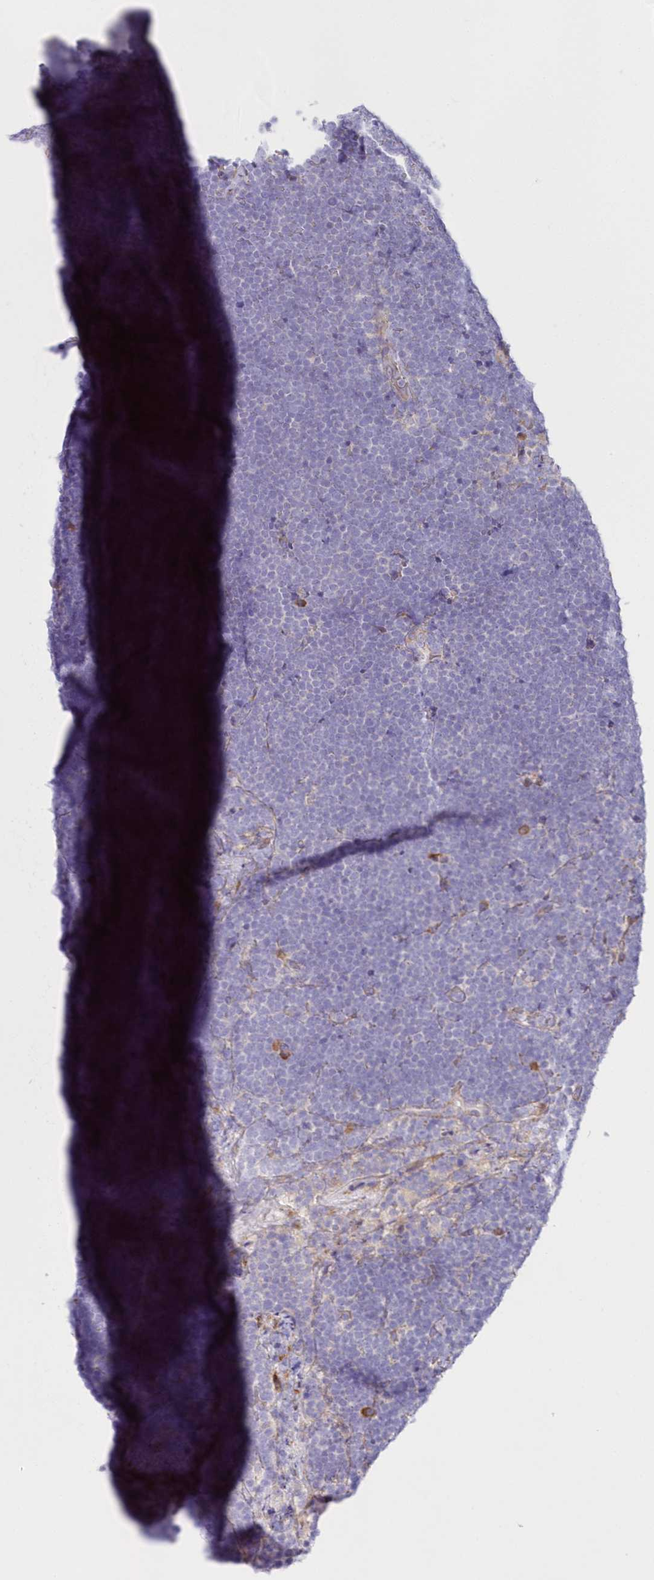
{"staining": {"intensity": "negative", "quantity": "none", "location": "none"}, "tissue": "lymphoma", "cell_type": "Tumor cells", "image_type": "cancer", "snomed": [{"axis": "morphology", "description": "Malignant lymphoma, non-Hodgkin's type, High grade"}, {"axis": "topography", "description": "Lymph node"}], "caption": "Micrograph shows no protein staining in tumor cells of malignant lymphoma, non-Hodgkin's type (high-grade) tissue.", "gene": "ARFGEF3", "patient": {"sex": "male", "age": 13}}